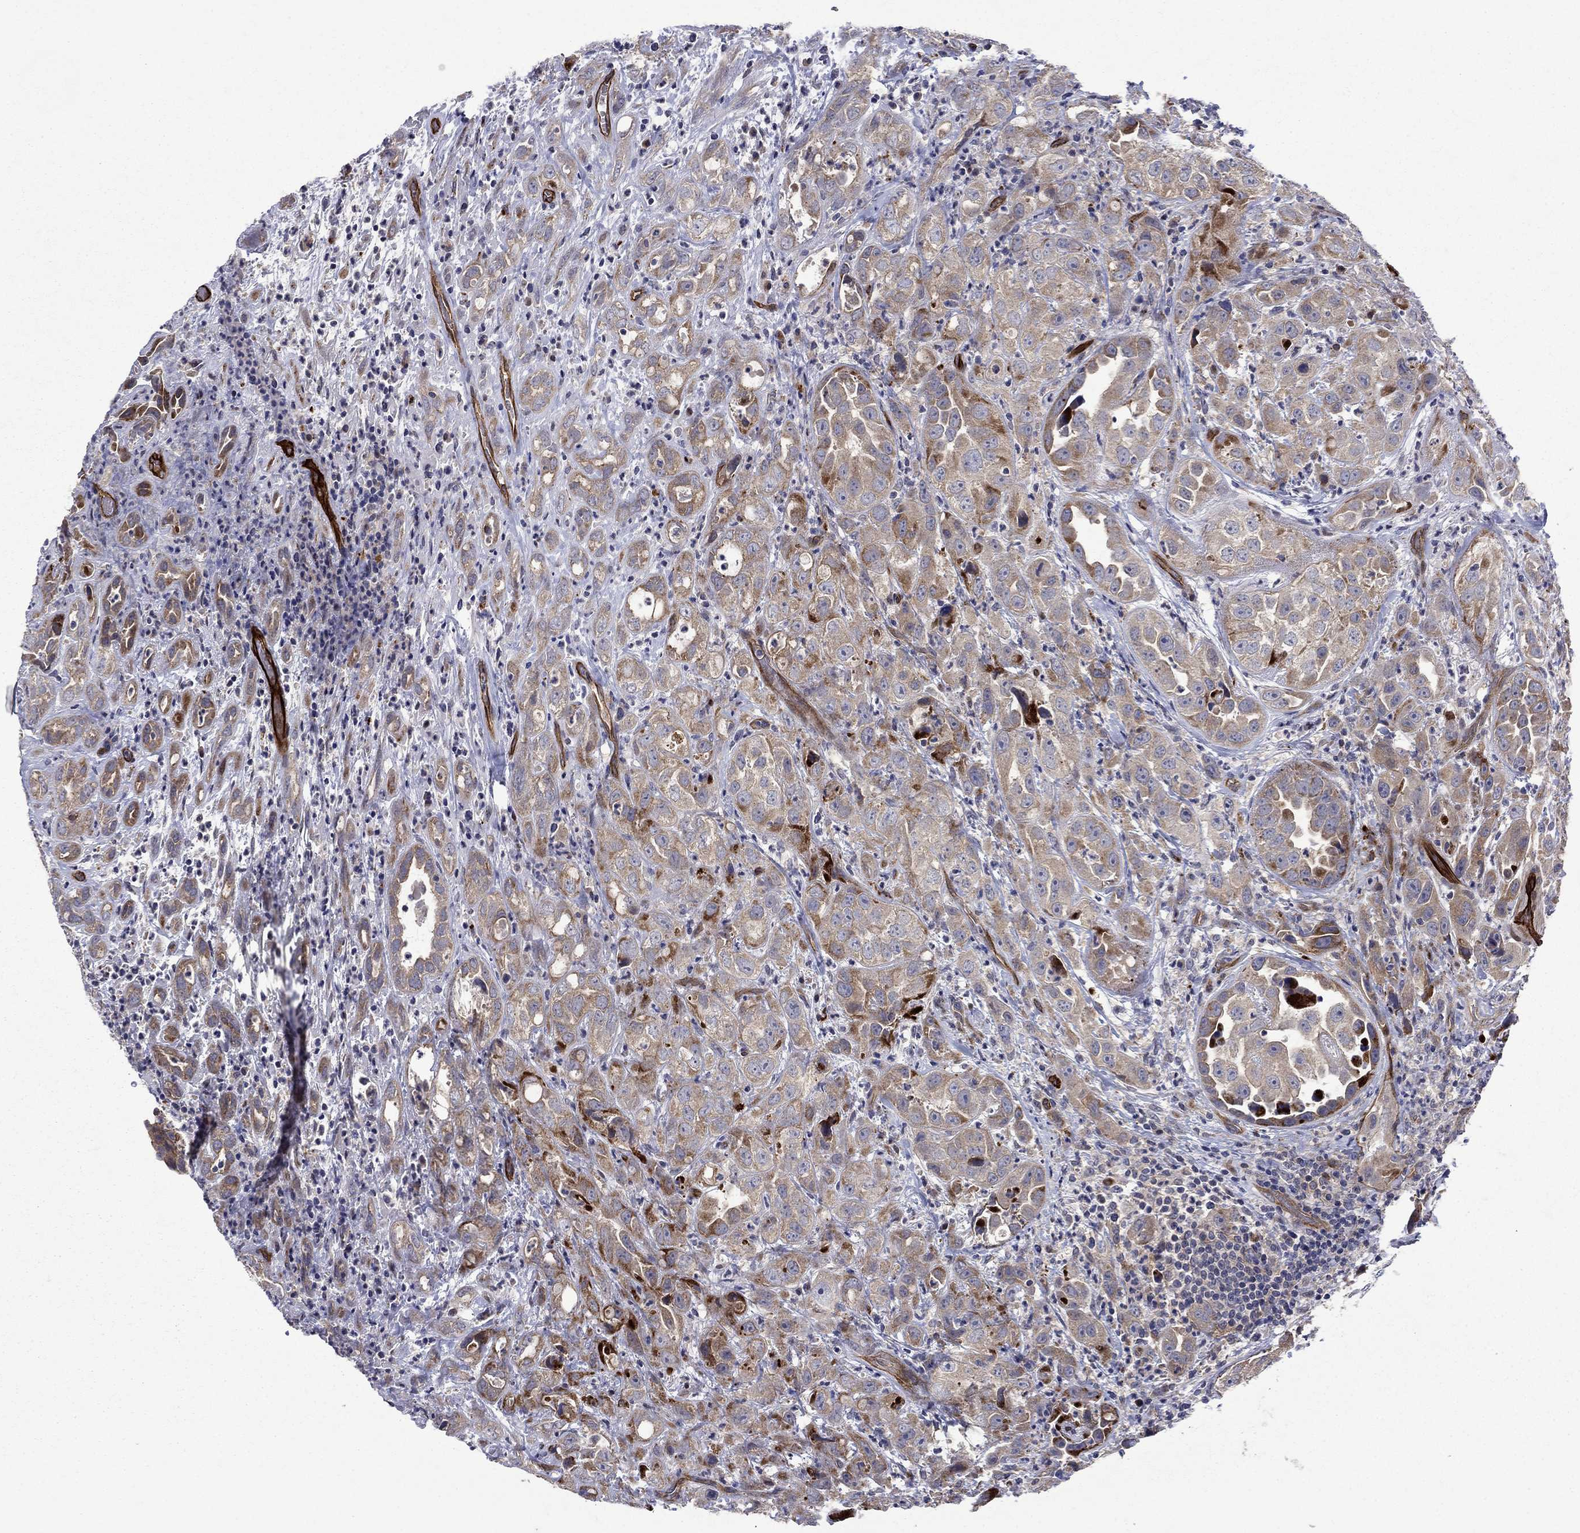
{"staining": {"intensity": "moderate", "quantity": "25%-75%", "location": "cytoplasmic/membranous"}, "tissue": "urothelial cancer", "cell_type": "Tumor cells", "image_type": "cancer", "snomed": [{"axis": "morphology", "description": "Urothelial carcinoma, High grade"}, {"axis": "topography", "description": "Urinary bladder"}], "caption": "Human urothelial cancer stained with a protein marker exhibits moderate staining in tumor cells.", "gene": "SLC7A1", "patient": {"sex": "female", "age": 41}}